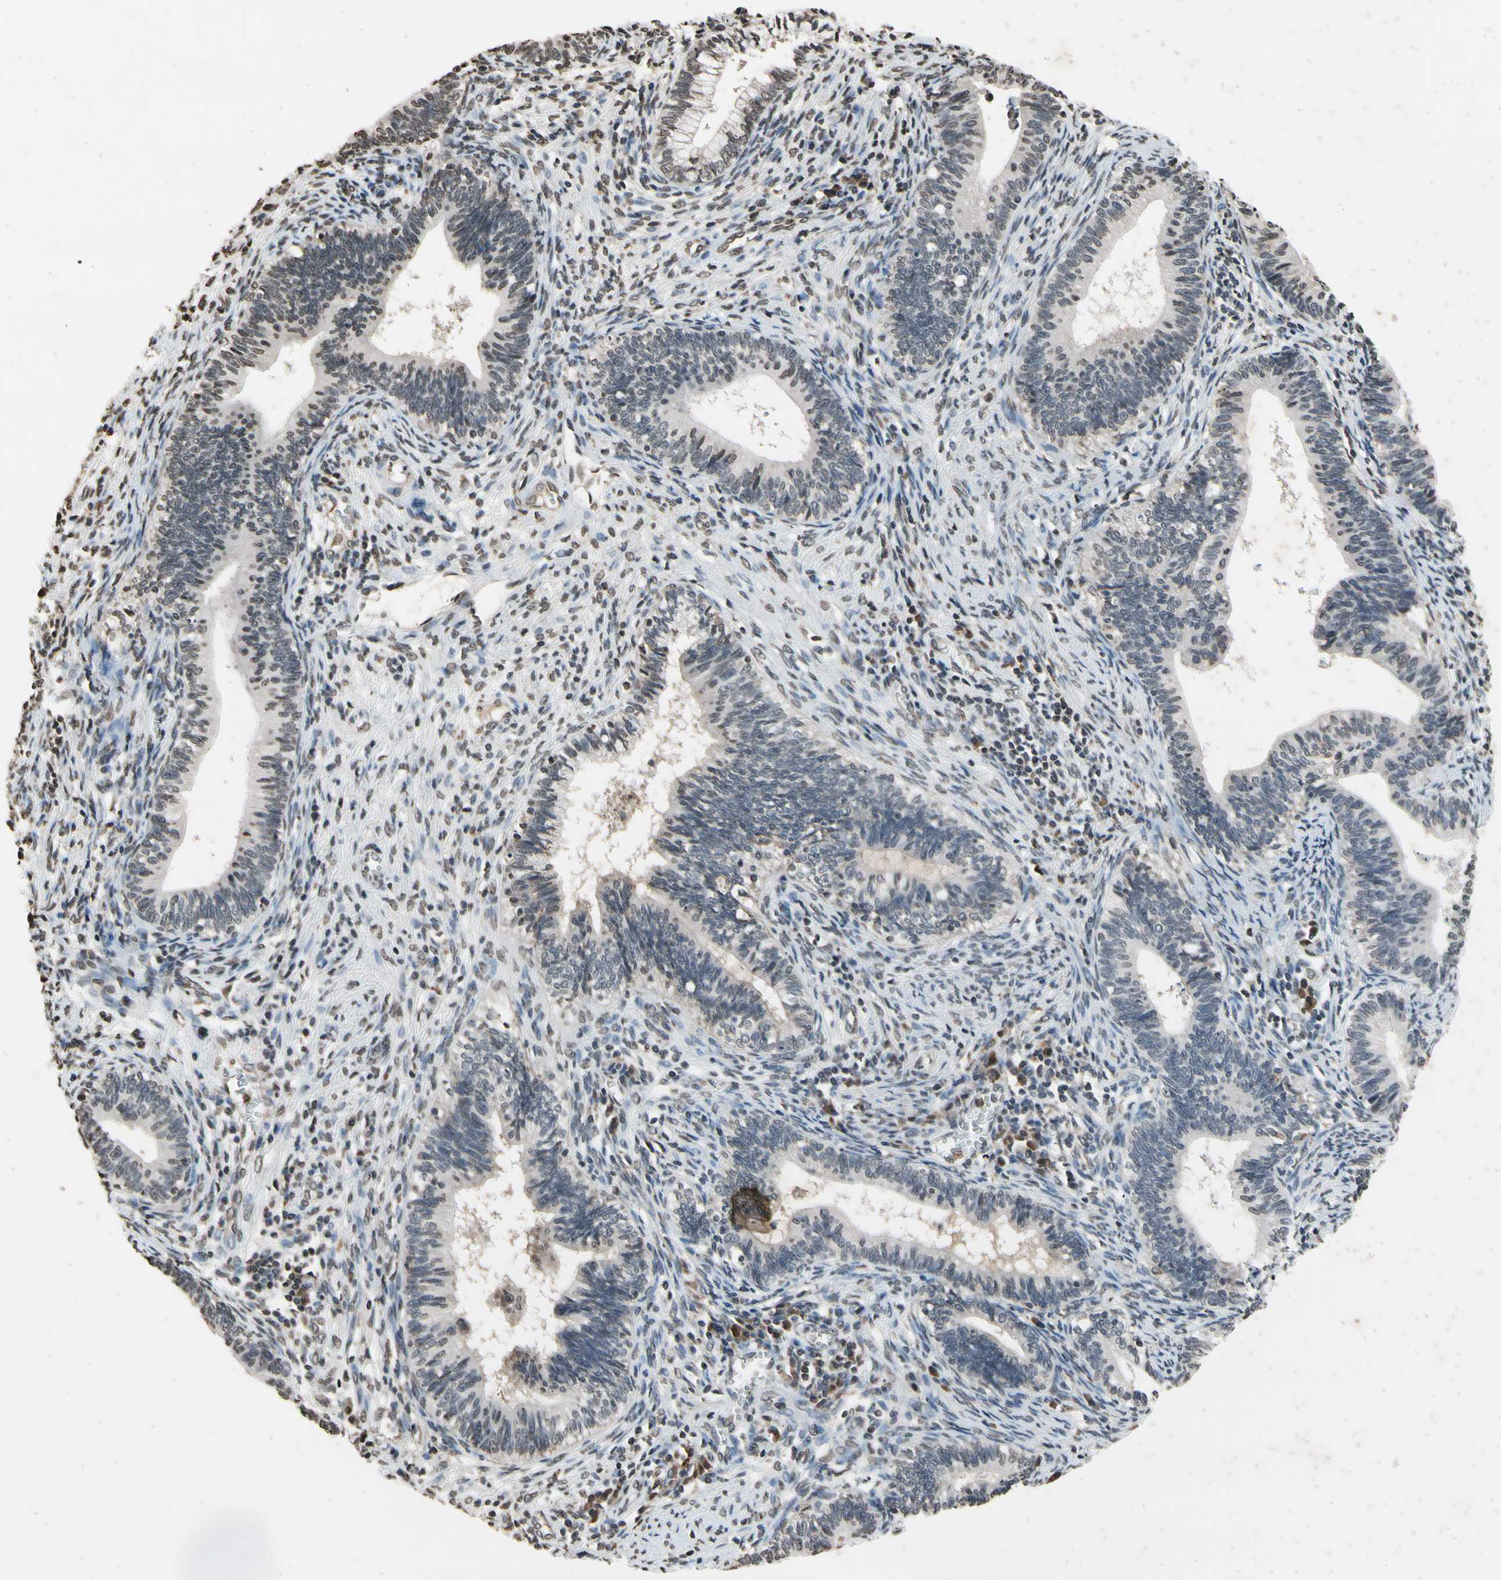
{"staining": {"intensity": "moderate", "quantity": "<25%", "location": "cytoplasmic/membranous"}, "tissue": "cervical cancer", "cell_type": "Tumor cells", "image_type": "cancer", "snomed": [{"axis": "morphology", "description": "Adenocarcinoma, NOS"}, {"axis": "topography", "description": "Cervix"}], "caption": "IHC image of cervical adenocarcinoma stained for a protein (brown), which displays low levels of moderate cytoplasmic/membranous expression in about <25% of tumor cells.", "gene": "HIPK2", "patient": {"sex": "female", "age": 44}}